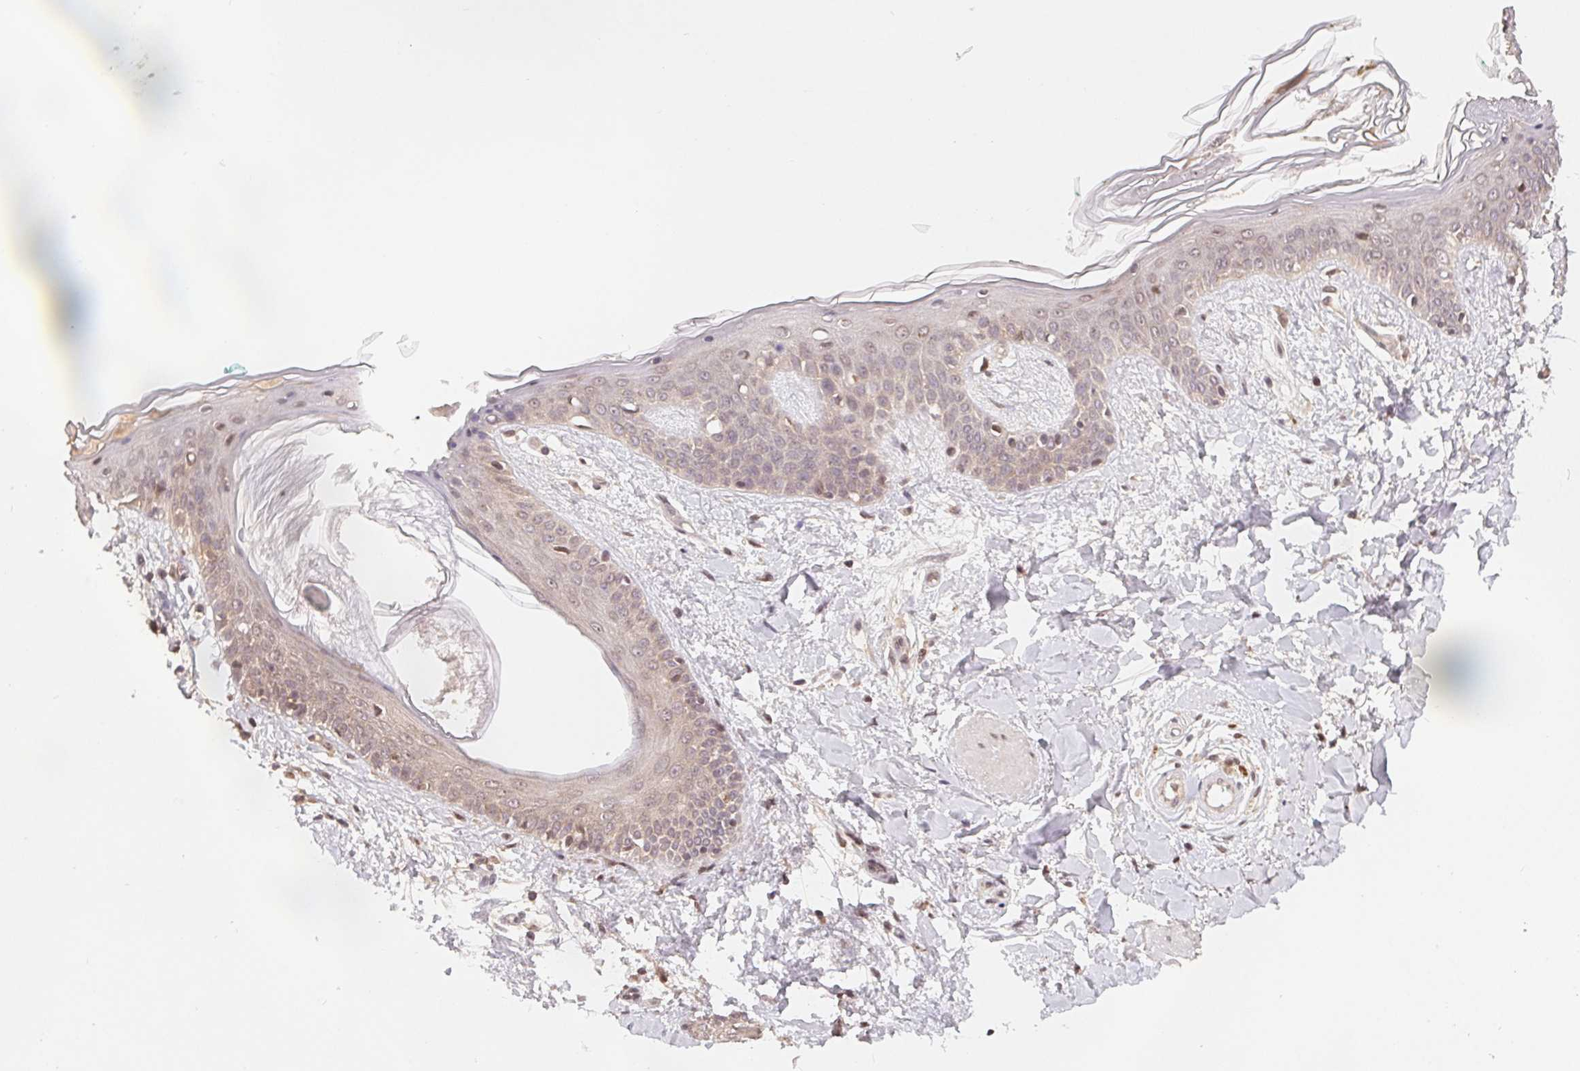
{"staining": {"intensity": "moderate", "quantity": "<25%", "location": "nuclear"}, "tissue": "skin", "cell_type": "Fibroblasts", "image_type": "normal", "snomed": [{"axis": "morphology", "description": "Normal tissue, NOS"}, {"axis": "topography", "description": "Skin"}], "caption": "This histopathology image shows IHC staining of unremarkable human skin, with low moderate nuclear staining in approximately <25% of fibroblasts.", "gene": "HMGN3", "patient": {"sex": "female", "age": 34}}